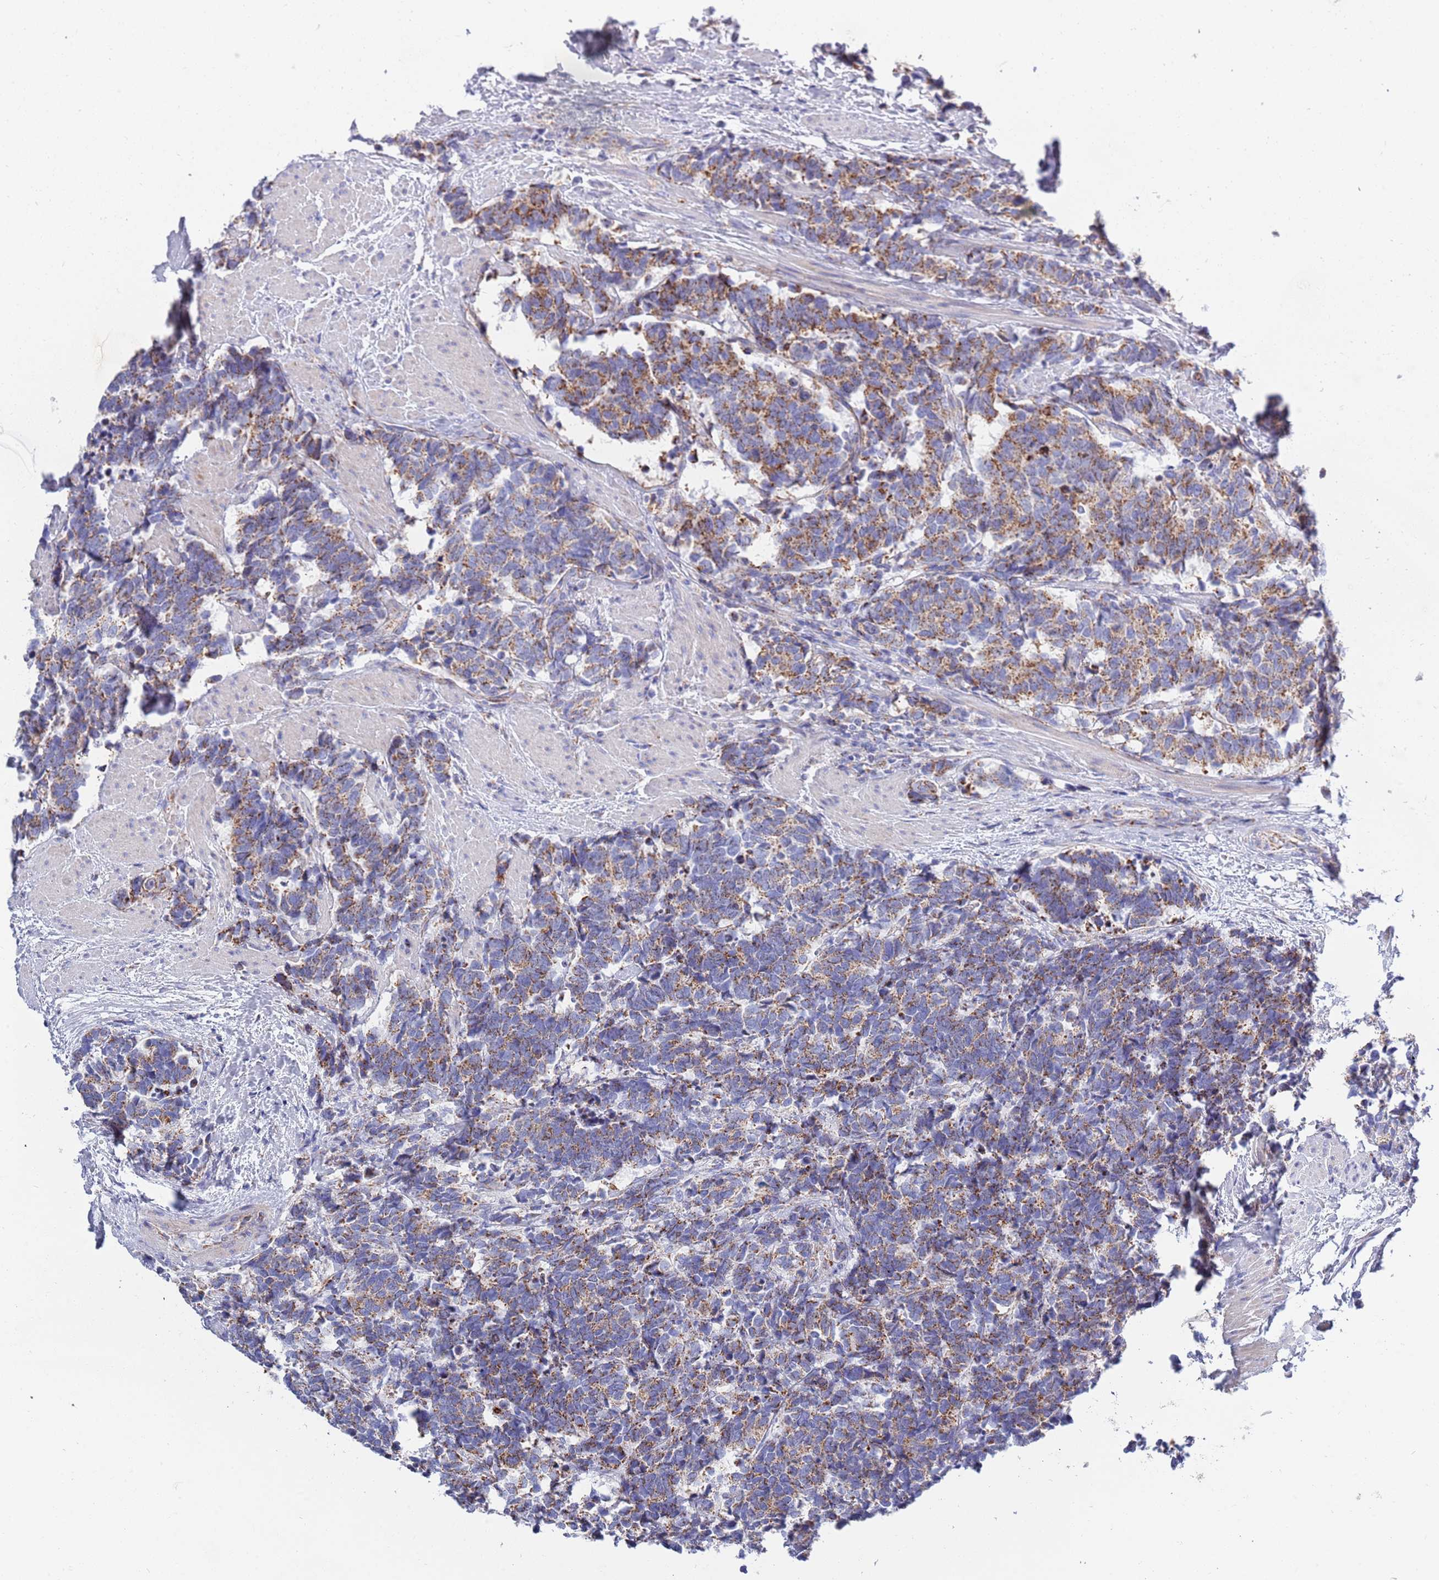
{"staining": {"intensity": "moderate", "quantity": ">75%", "location": "cytoplasmic/membranous"}, "tissue": "carcinoid", "cell_type": "Tumor cells", "image_type": "cancer", "snomed": [{"axis": "morphology", "description": "Carcinoma, NOS"}, {"axis": "morphology", "description": "Carcinoid, malignant, NOS"}, {"axis": "topography", "description": "Prostate"}], "caption": "High-power microscopy captured an immunohistochemistry micrograph of carcinoma, revealing moderate cytoplasmic/membranous positivity in approximately >75% of tumor cells.", "gene": "EMC8", "patient": {"sex": "male", "age": 57}}